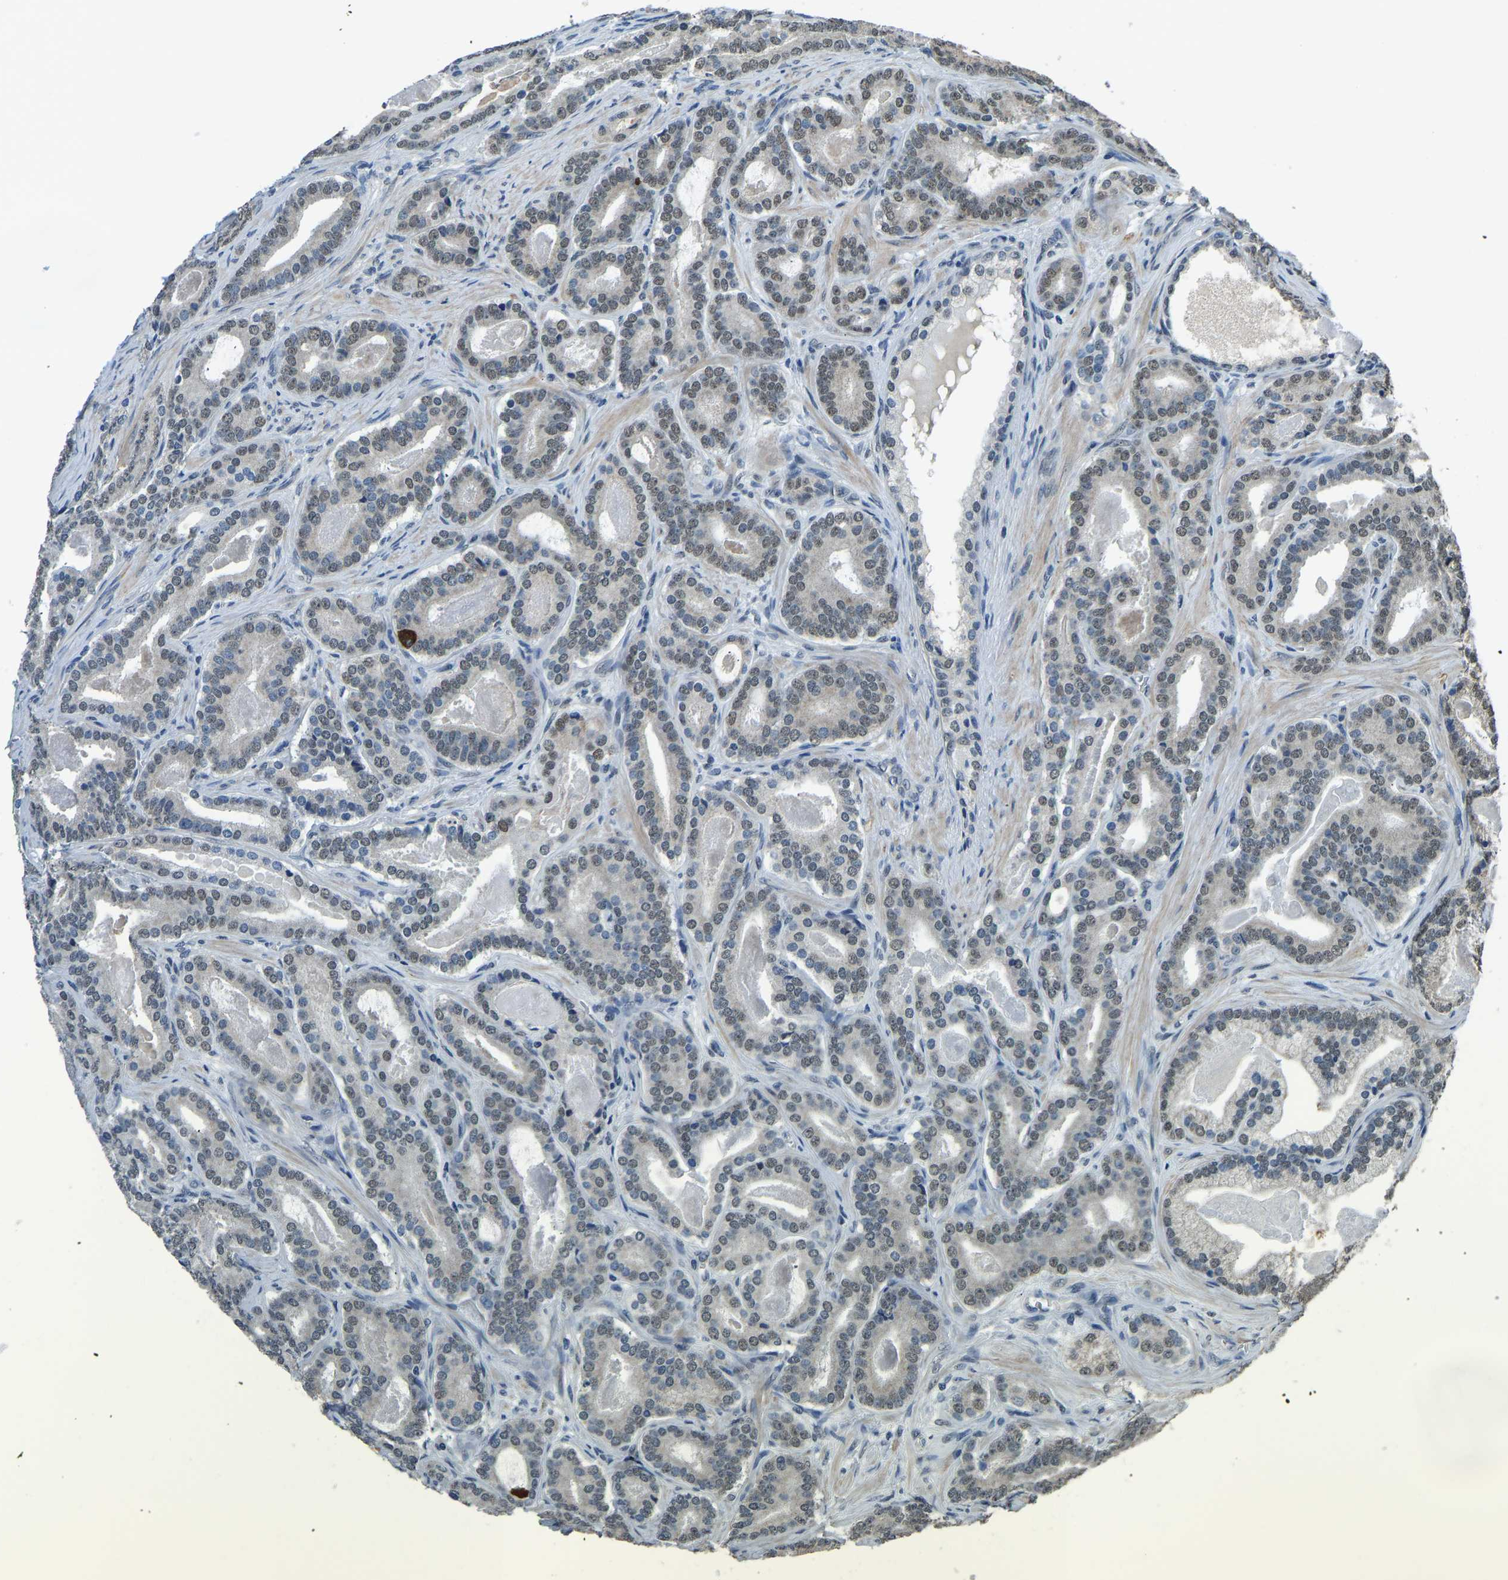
{"staining": {"intensity": "weak", "quantity": "<25%", "location": "nuclear"}, "tissue": "prostate cancer", "cell_type": "Tumor cells", "image_type": "cancer", "snomed": [{"axis": "morphology", "description": "Adenocarcinoma, High grade"}, {"axis": "topography", "description": "Prostate"}], "caption": "Immunohistochemistry (IHC) image of human prostate cancer stained for a protein (brown), which exhibits no staining in tumor cells.", "gene": "FOS", "patient": {"sex": "male", "age": 60}}